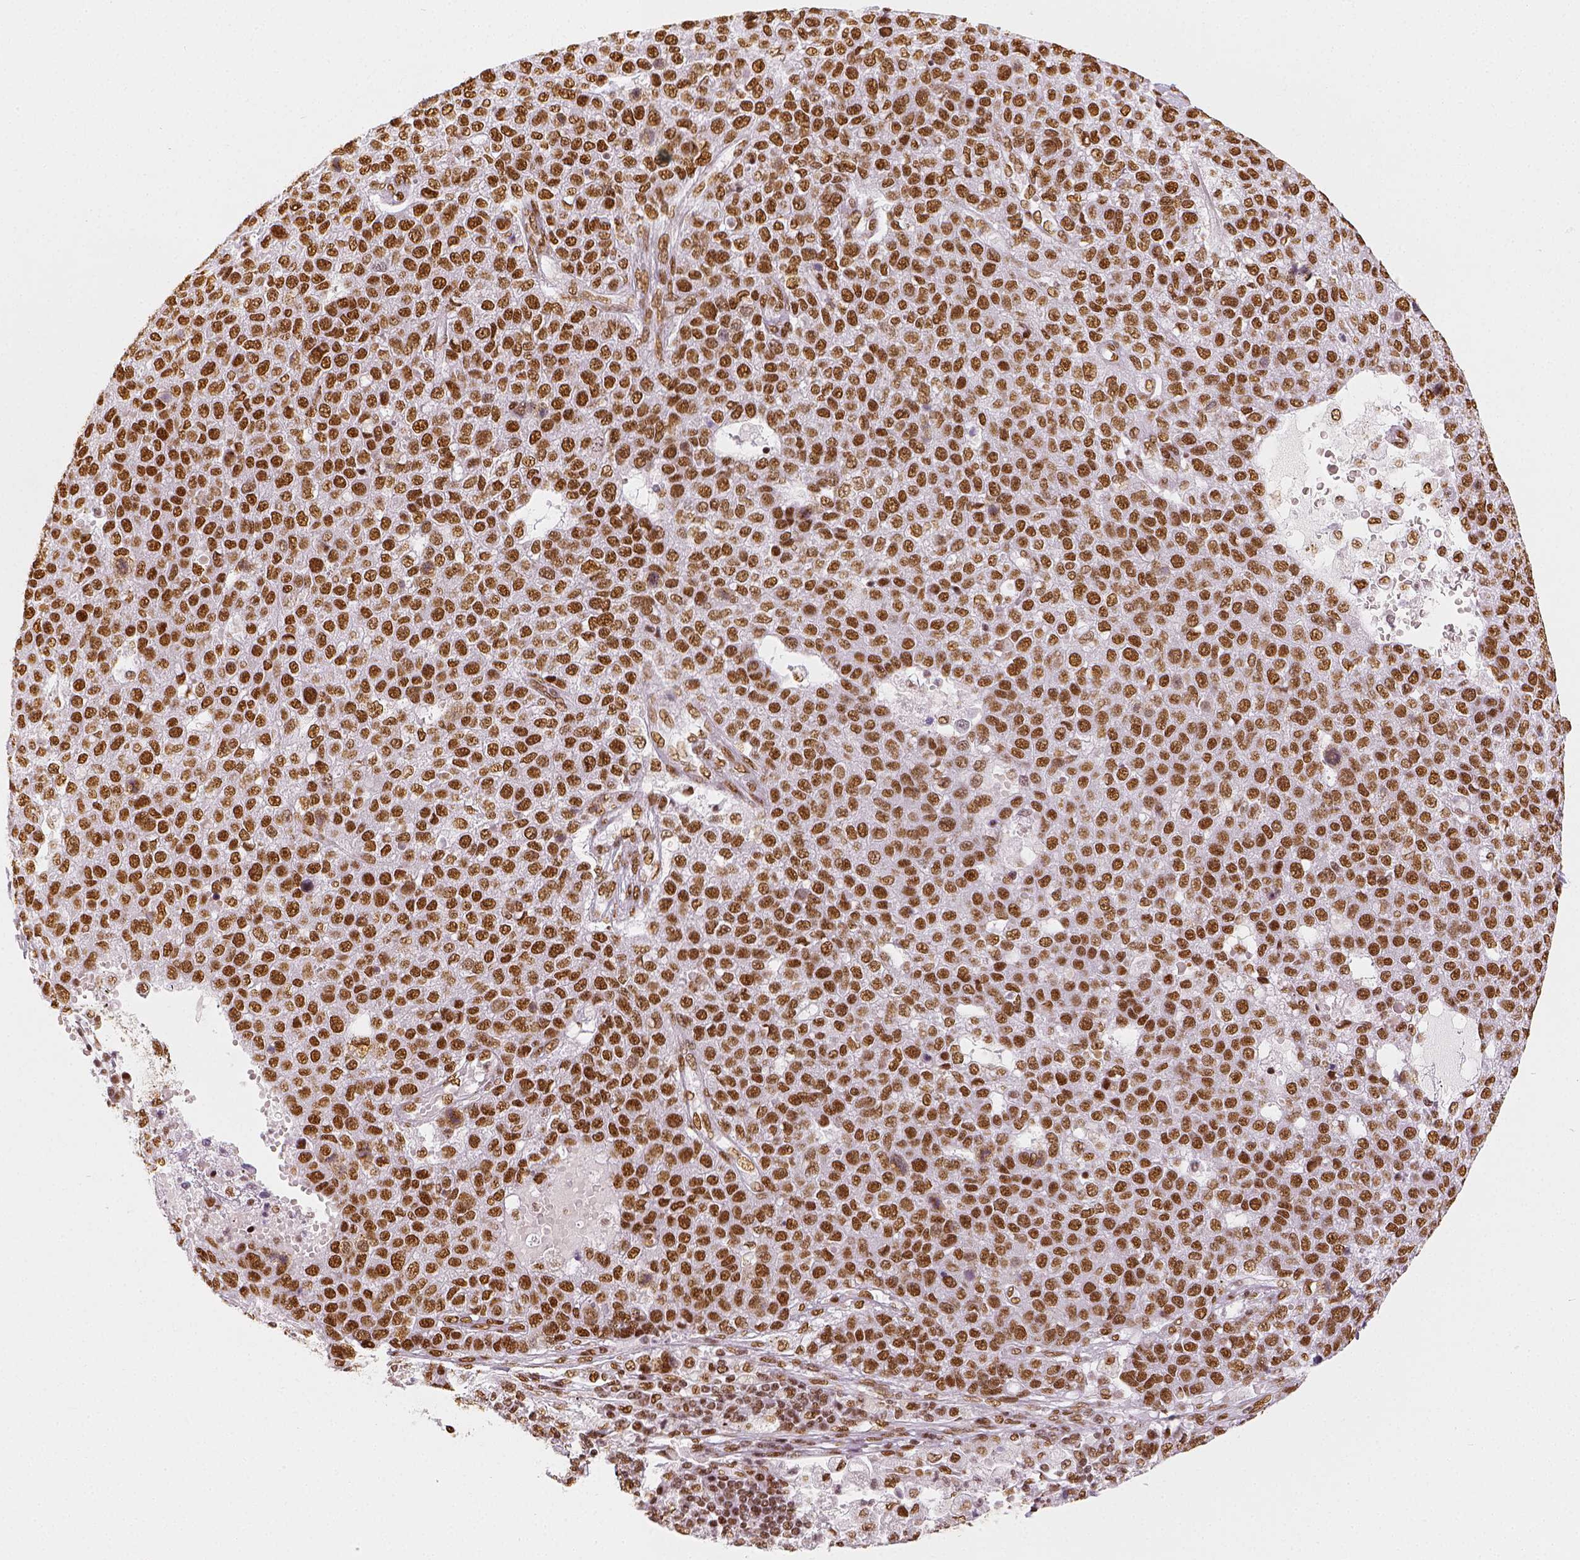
{"staining": {"intensity": "moderate", "quantity": ">75%", "location": "nuclear"}, "tissue": "pancreatic cancer", "cell_type": "Tumor cells", "image_type": "cancer", "snomed": [{"axis": "morphology", "description": "Adenocarcinoma, NOS"}, {"axis": "topography", "description": "Pancreas"}], "caption": "Protein expression analysis of human adenocarcinoma (pancreatic) reveals moderate nuclear staining in about >75% of tumor cells. Immunohistochemistry stains the protein of interest in brown and the nuclei are stained blue.", "gene": "KDM5B", "patient": {"sex": "female", "age": 61}}